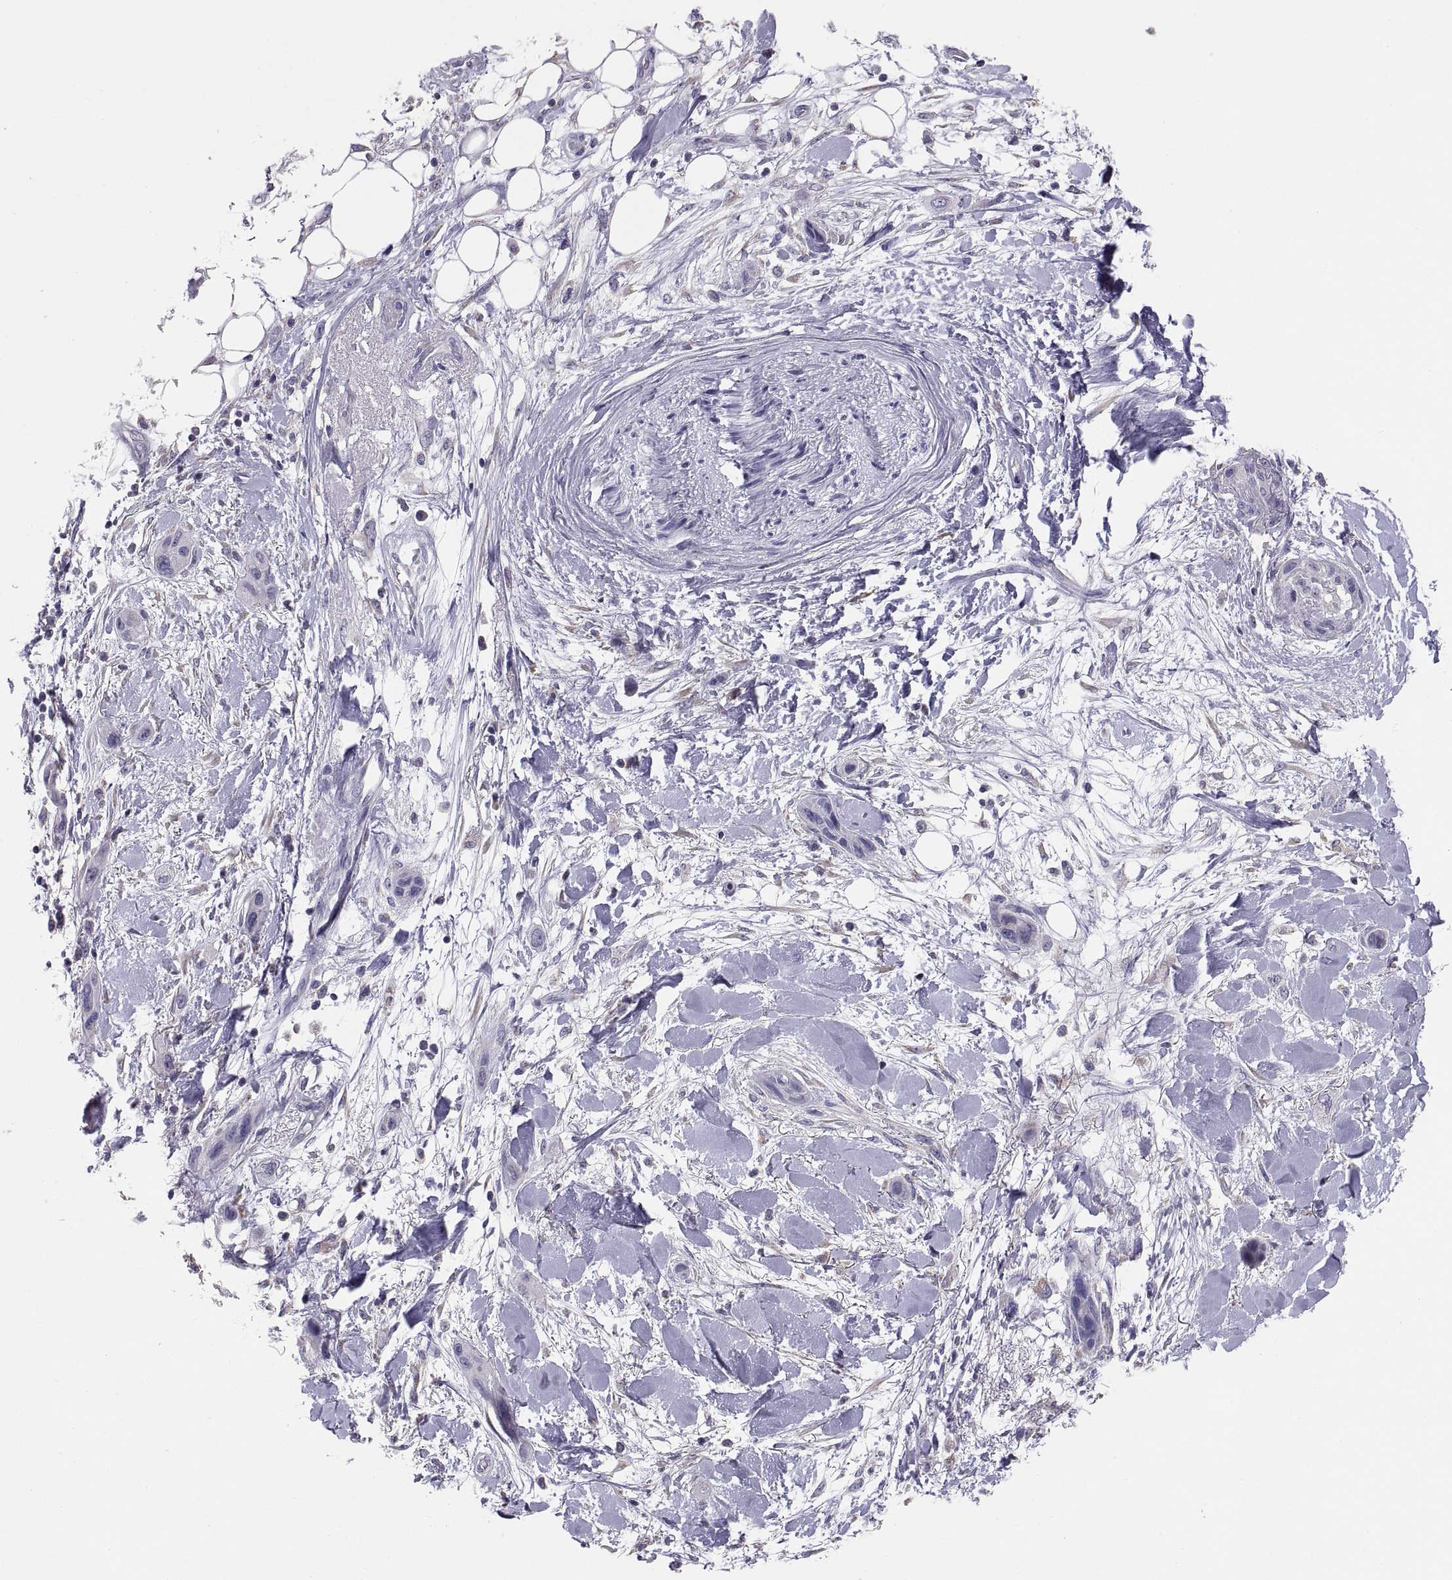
{"staining": {"intensity": "negative", "quantity": "none", "location": "none"}, "tissue": "skin cancer", "cell_type": "Tumor cells", "image_type": "cancer", "snomed": [{"axis": "morphology", "description": "Squamous cell carcinoma, NOS"}, {"axis": "topography", "description": "Skin"}], "caption": "Immunohistochemical staining of human skin squamous cell carcinoma exhibits no significant staining in tumor cells.", "gene": "TNNC1", "patient": {"sex": "male", "age": 79}}